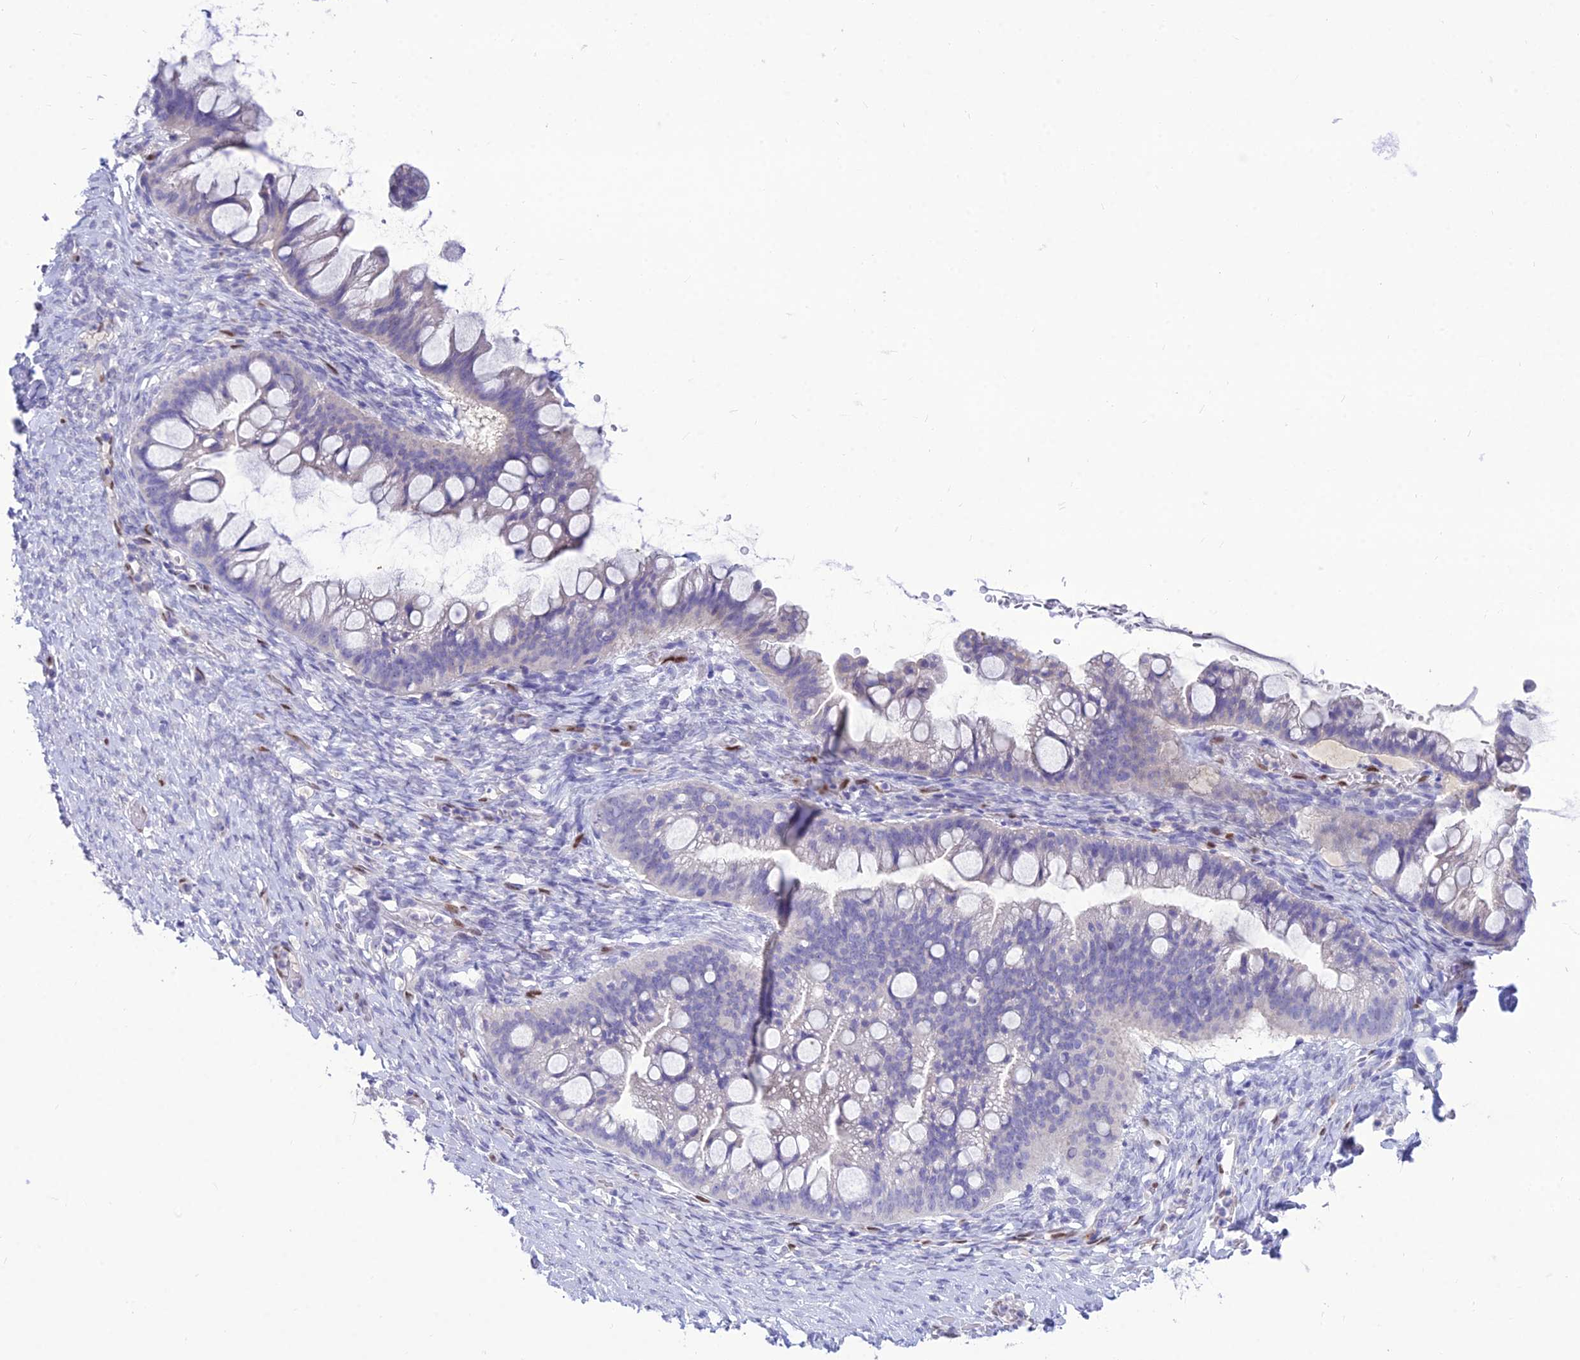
{"staining": {"intensity": "negative", "quantity": "none", "location": "none"}, "tissue": "ovarian cancer", "cell_type": "Tumor cells", "image_type": "cancer", "snomed": [{"axis": "morphology", "description": "Cystadenocarcinoma, mucinous, NOS"}, {"axis": "topography", "description": "Ovary"}], "caption": "Micrograph shows no protein staining in tumor cells of ovarian cancer tissue.", "gene": "NOVA2", "patient": {"sex": "female", "age": 73}}